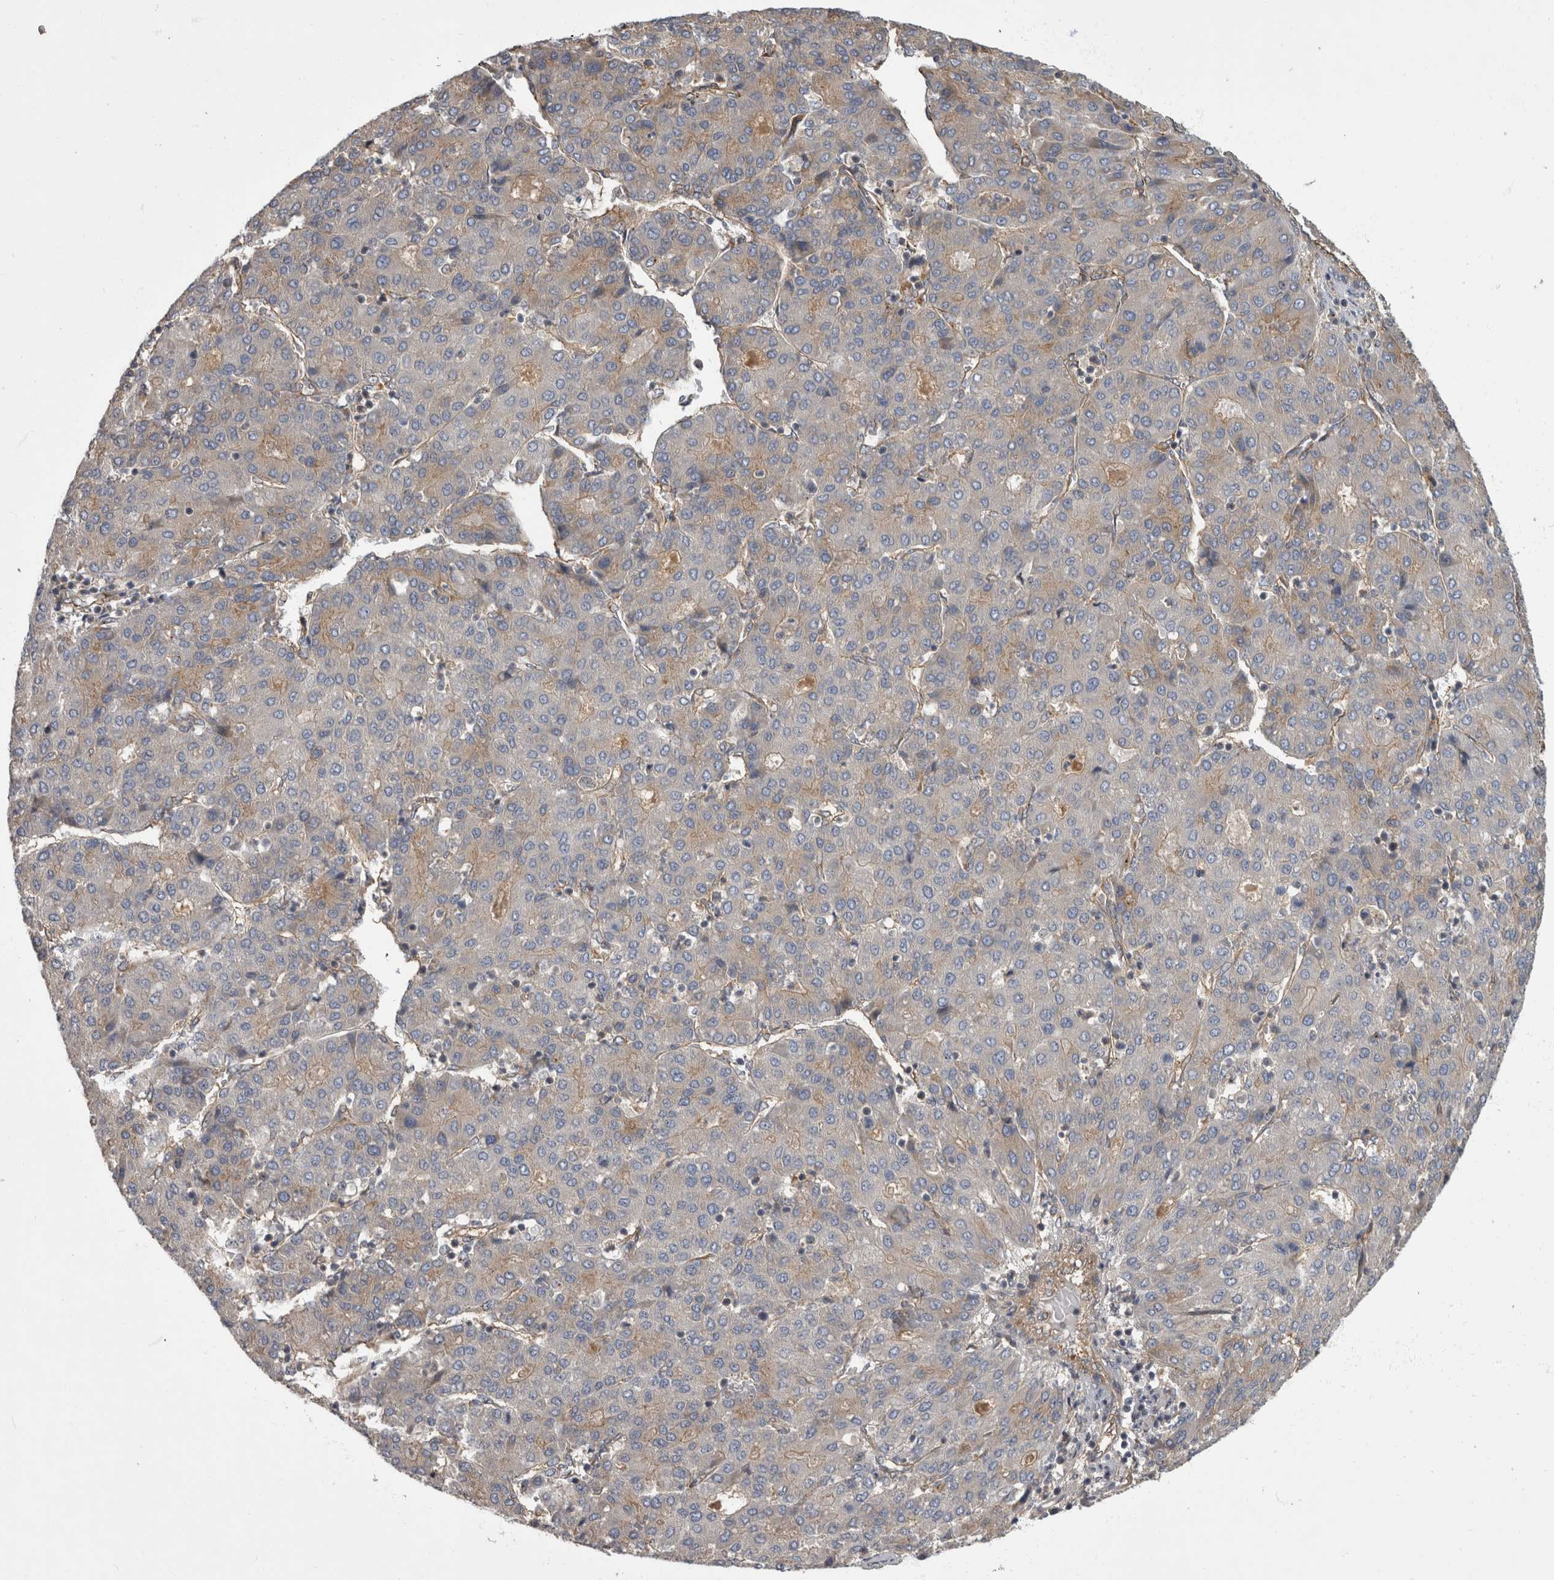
{"staining": {"intensity": "weak", "quantity": "<25%", "location": "cytoplasmic/membranous"}, "tissue": "liver cancer", "cell_type": "Tumor cells", "image_type": "cancer", "snomed": [{"axis": "morphology", "description": "Carcinoma, Hepatocellular, NOS"}, {"axis": "topography", "description": "Liver"}], "caption": "Tumor cells are negative for brown protein staining in hepatocellular carcinoma (liver).", "gene": "HOOK3", "patient": {"sex": "male", "age": 65}}